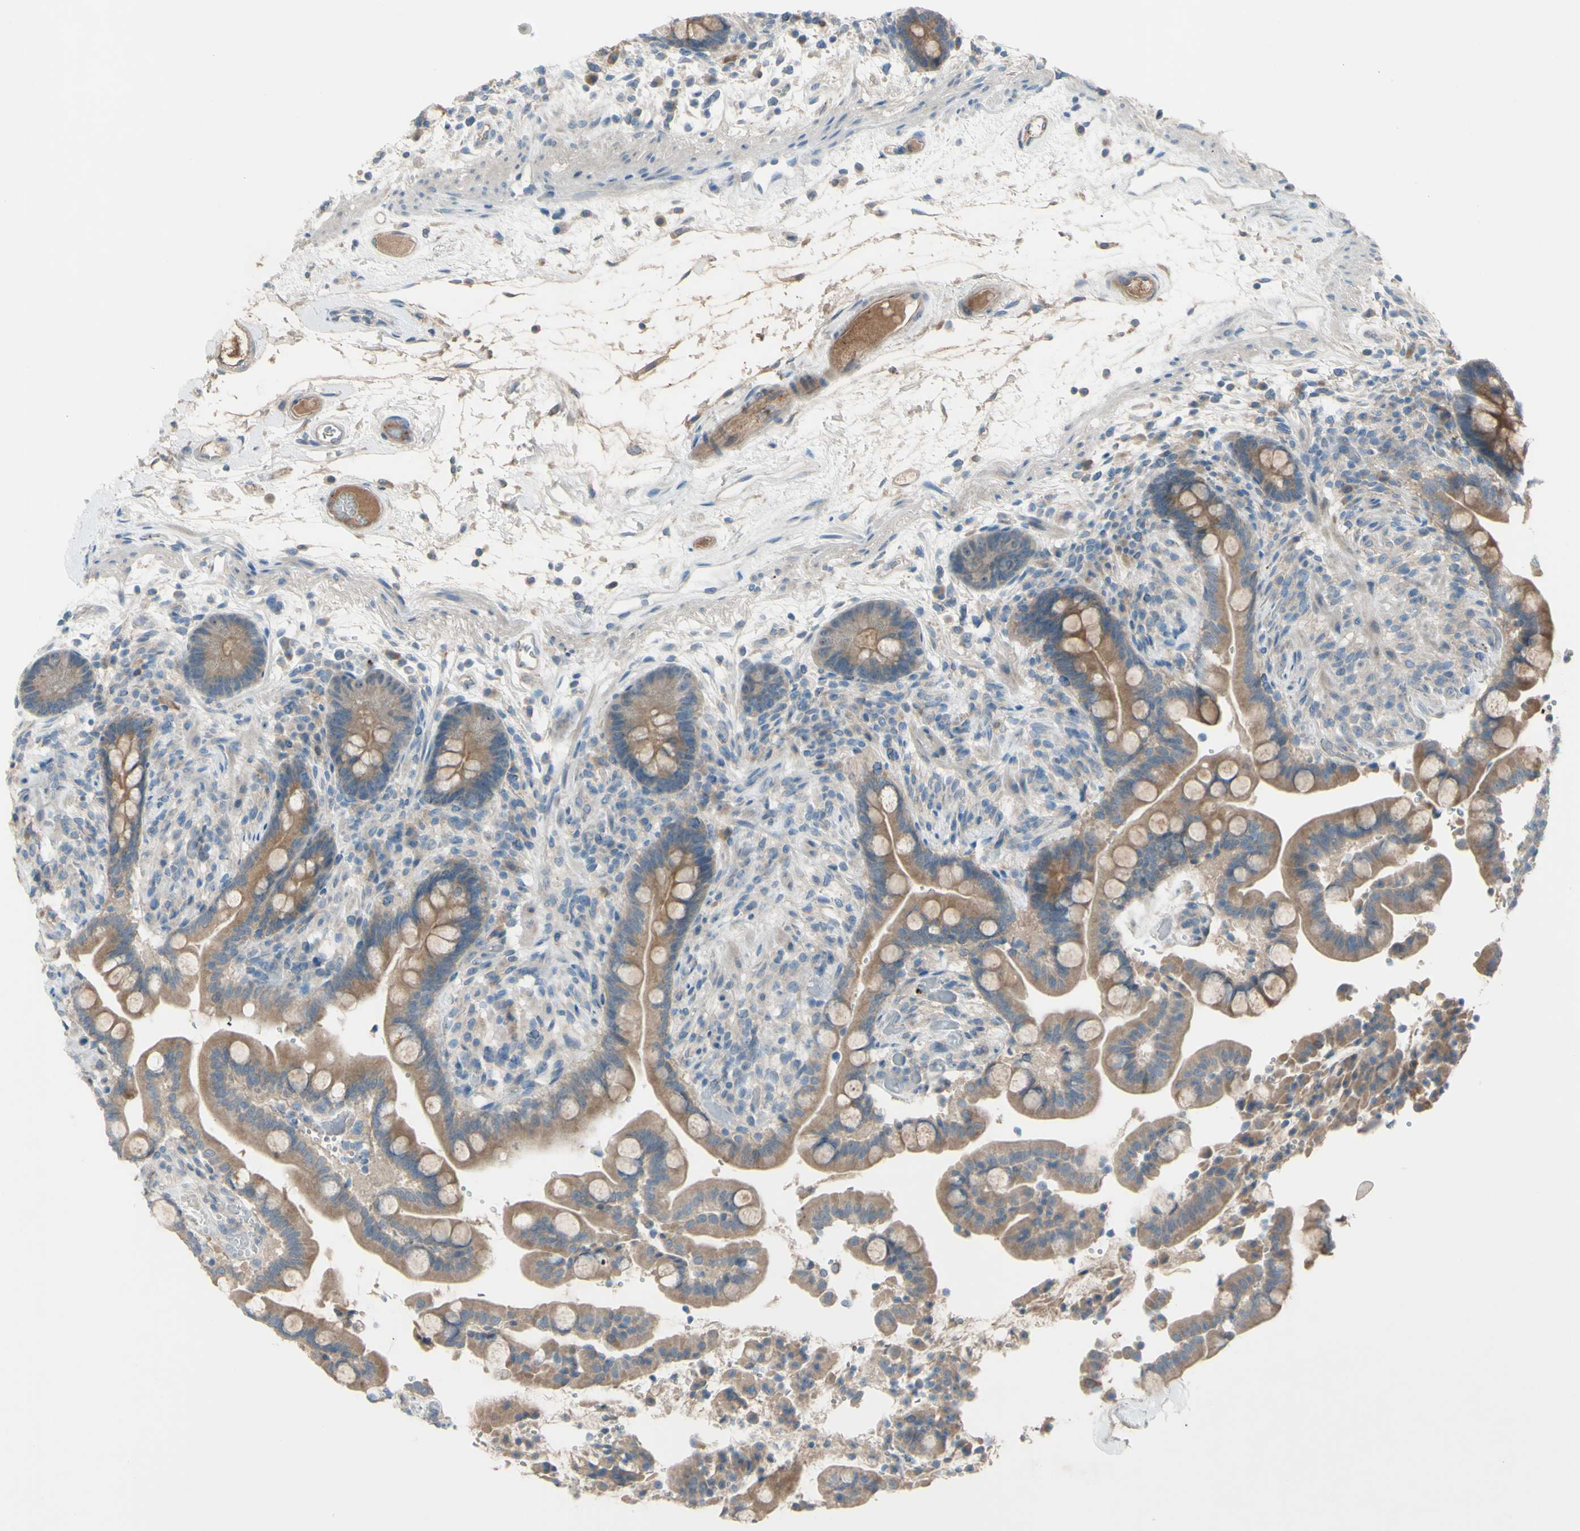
{"staining": {"intensity": "weak", "quantity": ">75%", "location": "cytoplasmic/membranous"}, "tissue": "colon", "cell_type": "Endothelial cells", "image_type": "normal", "snomed": [{"axis": "morphology", "description": "Normal tissue, NOS"}, {"axis": "topography", "description": "Colon"}], "caption": "IHC (DAB) staining of benign colon exhibits weak cytoplasmic/membranous protein staining in approximately >75% of endothelial cells. (DAB (3,3'-diaminobenzidine) IHC, brown staining for protein, blue staining for nuclei).", "gene": "ATRN", "patient": {"sex": "male", "age": 73}}